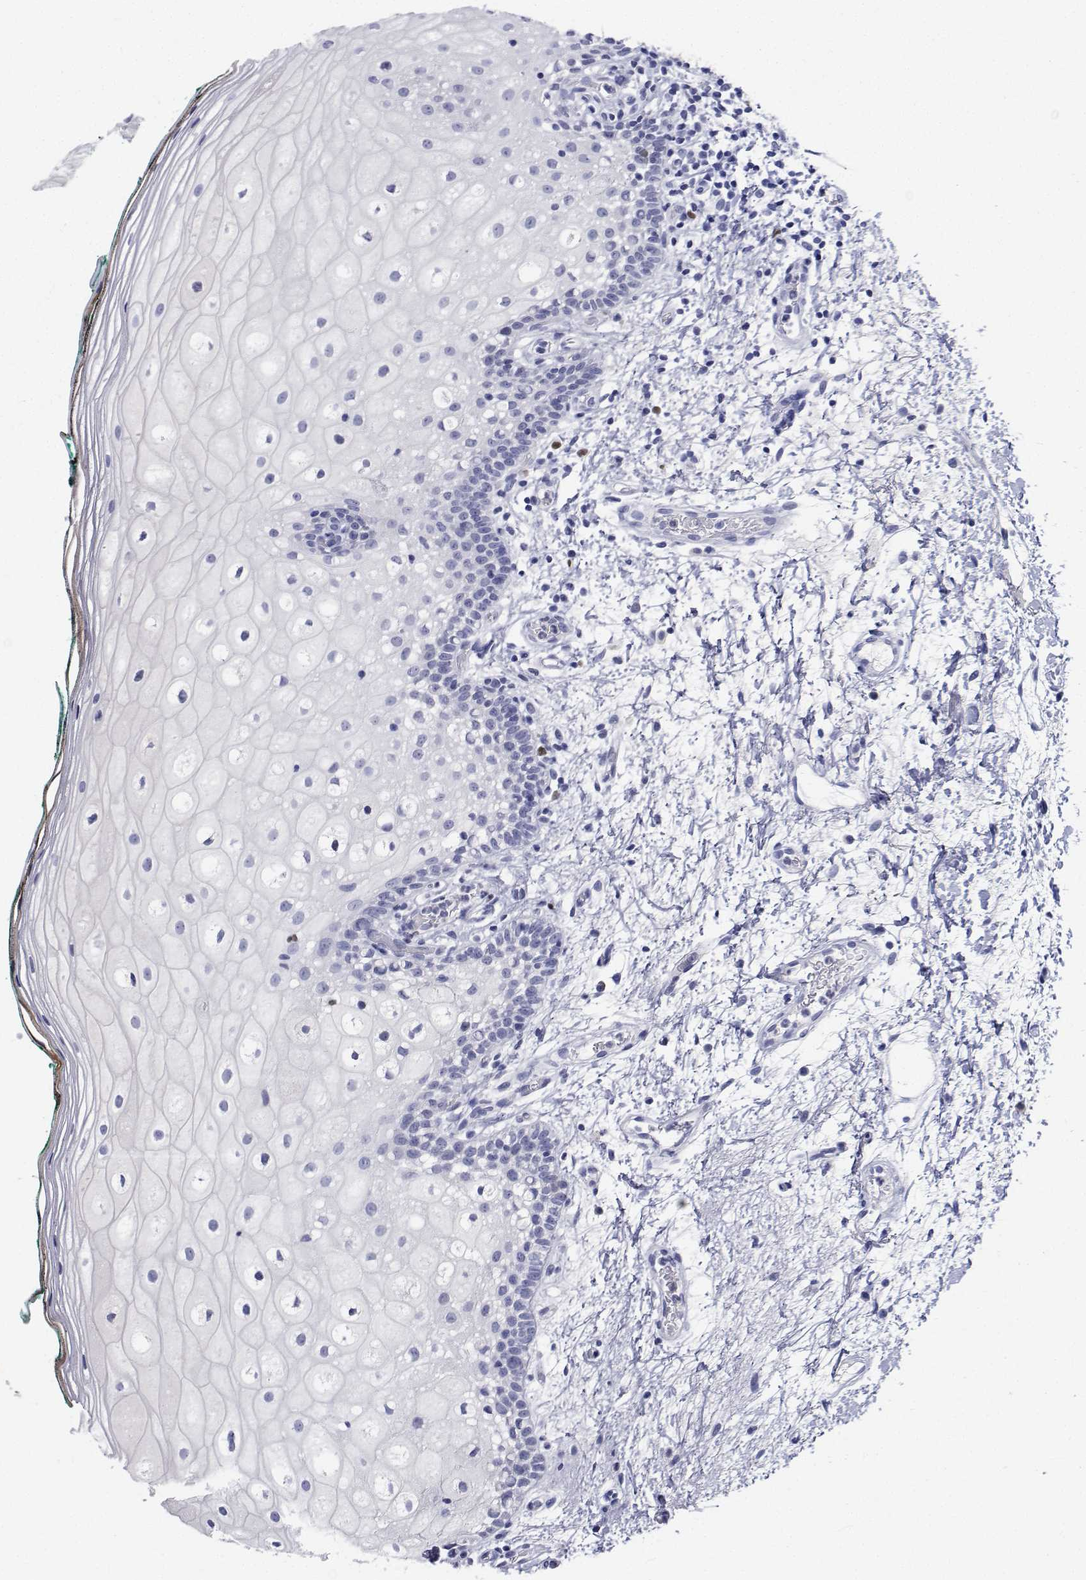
{"staining": {"intensity": "negative", "quantity": "none", "location": "none"}, "tissue": "oral mucosa", "cell_type": "Squamous epithelial cells", "image_type": "normal", "snomed": [{"axis": "morphology", "description": "Normal tissue, NOS"}, {"axis": "topography", "description": "Oral tissue"}], "caption": "This is an immunohistochemistry (IHC) image of benign human oral mucosa. There is no staining in squamous epithelial cells.", "gene": "PLXNA4", "patient": {"sex": "female", "age": 83}}